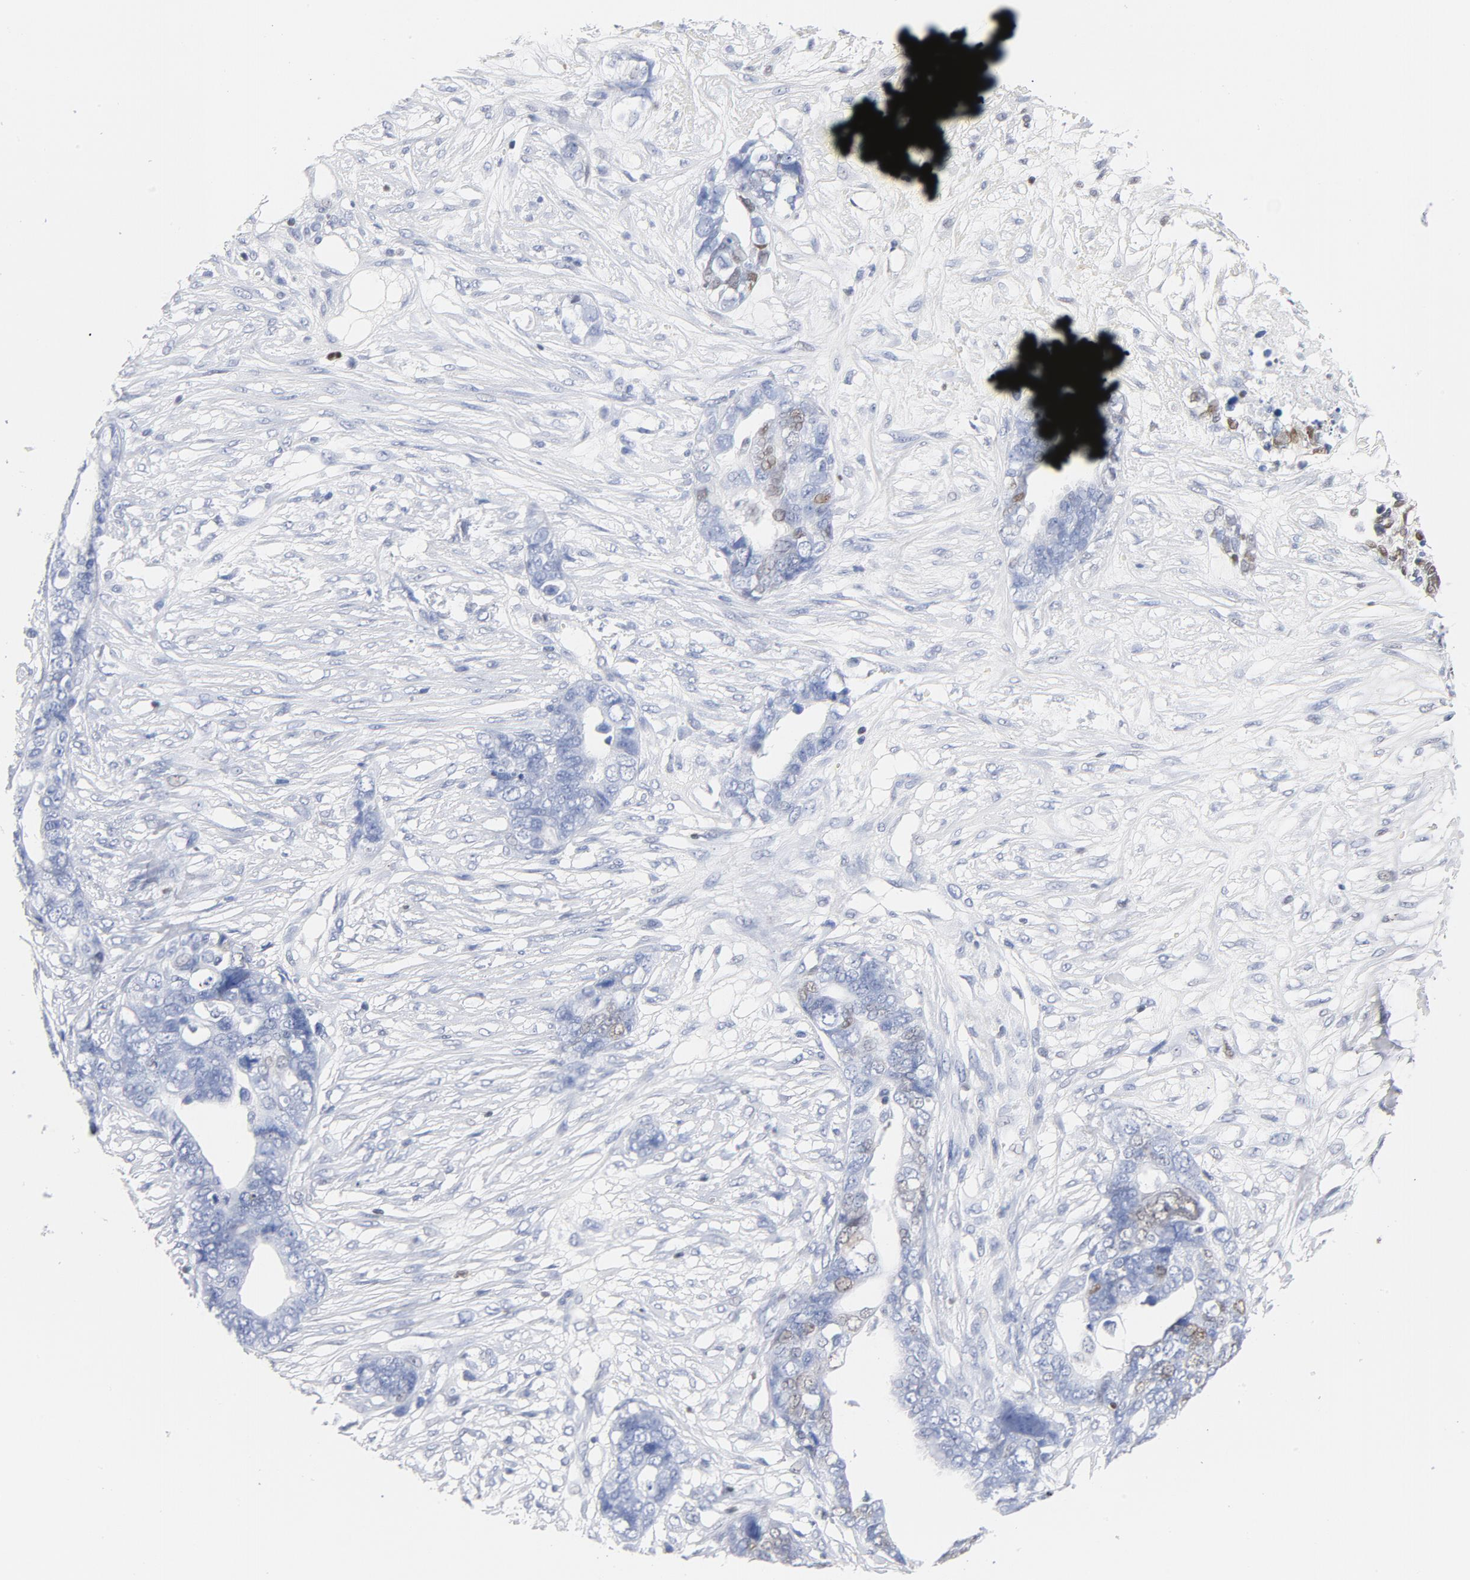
{"staining": {"intensity": "moderate", "quantity": "<25%", "location": "nuclear"}, "tissue": "ovarian cancer", "cell_type": "Tumor cells", "image_type": "cancer", "snomed": [{"axis": "morphology", "description": "Normal tissue, NOS"}, {"axis": "morphology", "description": "Cystadenocarcinoma, serous, NOS"}, {"axis": "topography", "description": "Fallopian tube"}, {"axis": "topography", "description": "Ovary"}], "caption": "A brown stain highlights moderate nuclear expression of a protein in human ovarian cancer tumor cells. Using DAB (brown) and hematoxylin (blue) stains, captured at high magnification using brightfield microscopy.", "gene": "CDKN1B", "patient": {"sex": "female", "age": 56}}